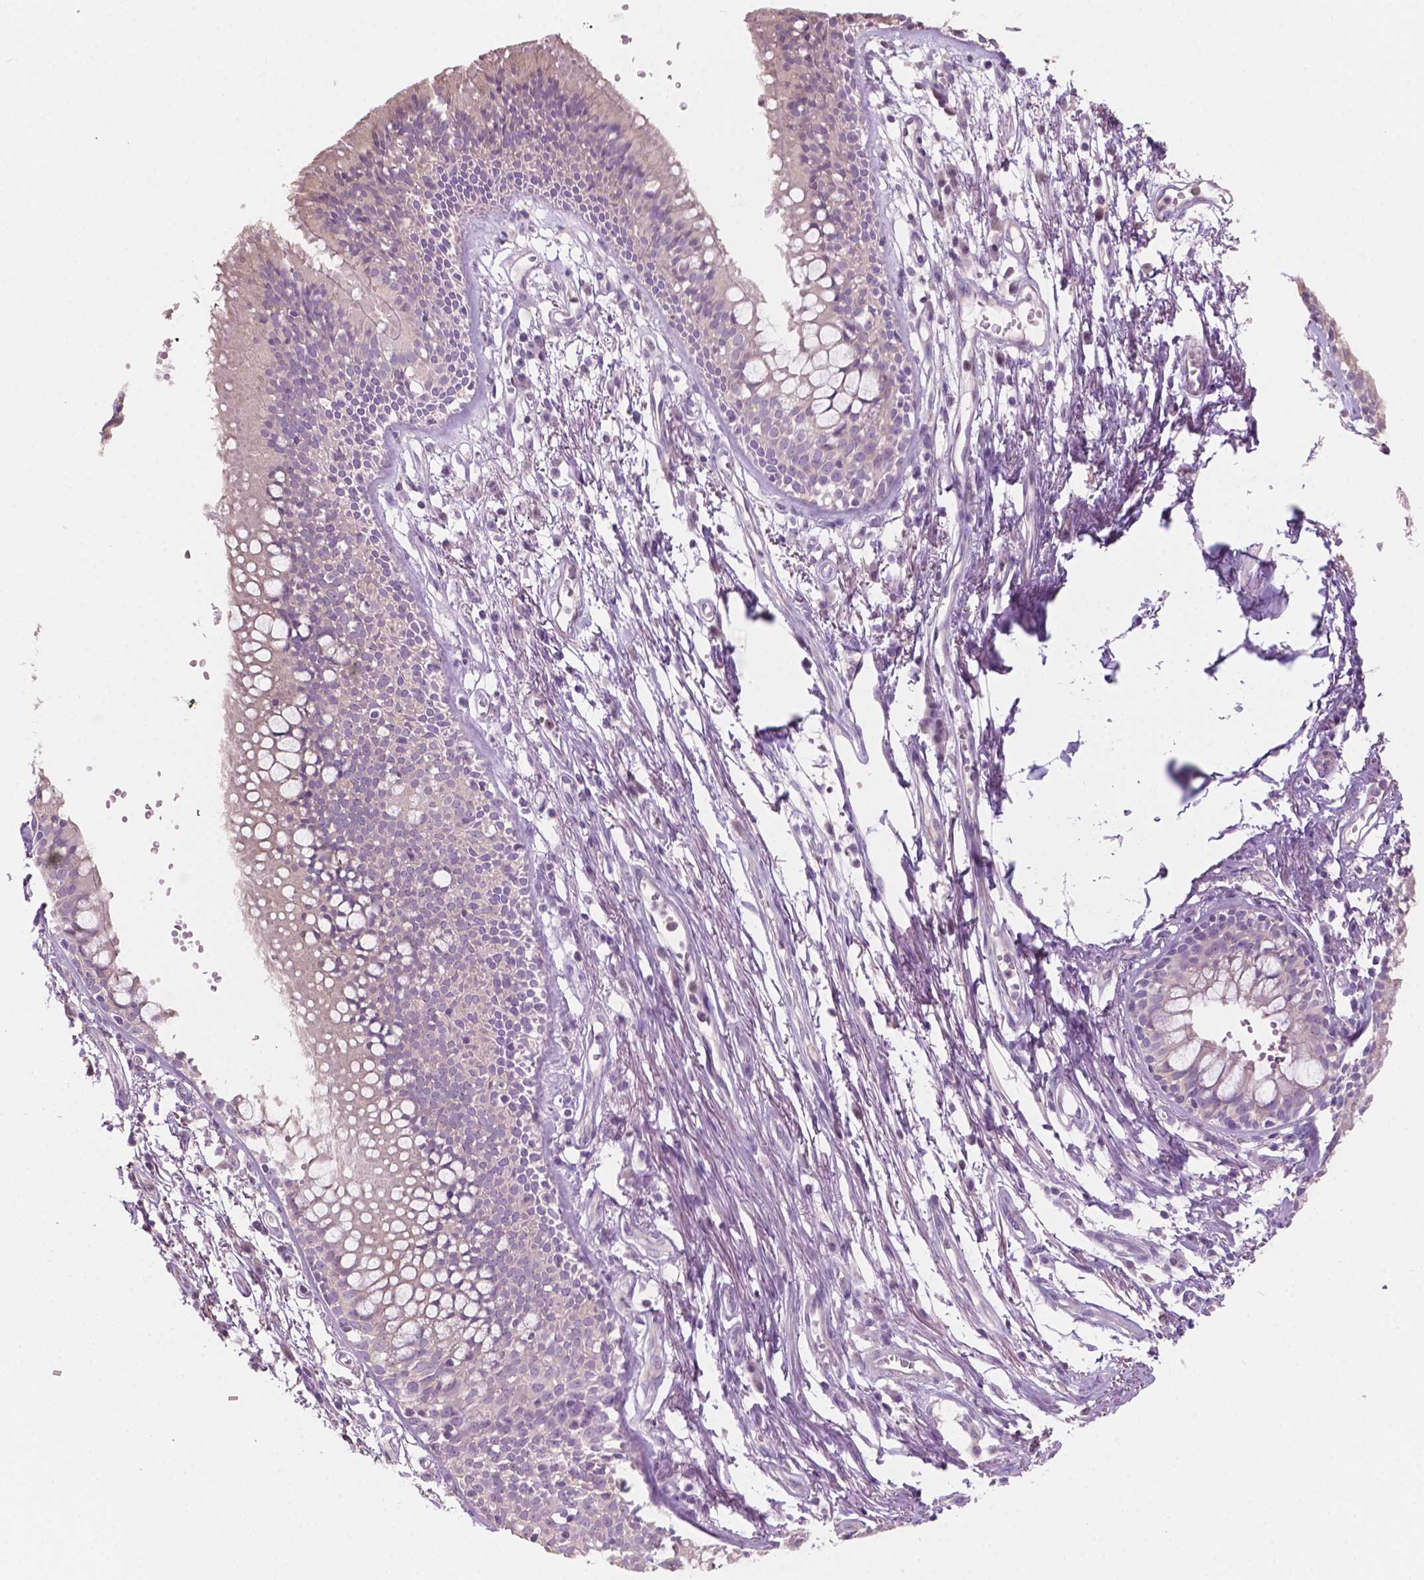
{"staining": {"intensity": "negative", "quantity": "none", "location": "none"}, "tissue": "bronchus", "cell_type": "Respiratory epithelial cells", "image_type": "normal", "snomed": [{"axis": "morphology", "description": "Normal tissue, NOS"}, {"axis": "morphology", "description": "Squamous cell carcinoma, NOS"}, {"axis": "topography", "description": "Cartilage tissue"}, {"axis": "topography", "description": "Bronchus"}, {"axis": "topography", "description": "Lung"}], "caption": "Respiratory epithelial cells are negative for brown protein staining in normal bronchus. (Brightfield microscopy of DAB immunohistochemistry (IHC) at high magnification).", "gene": "SBSN", "patient": {"sex": "male", "age": 66}}